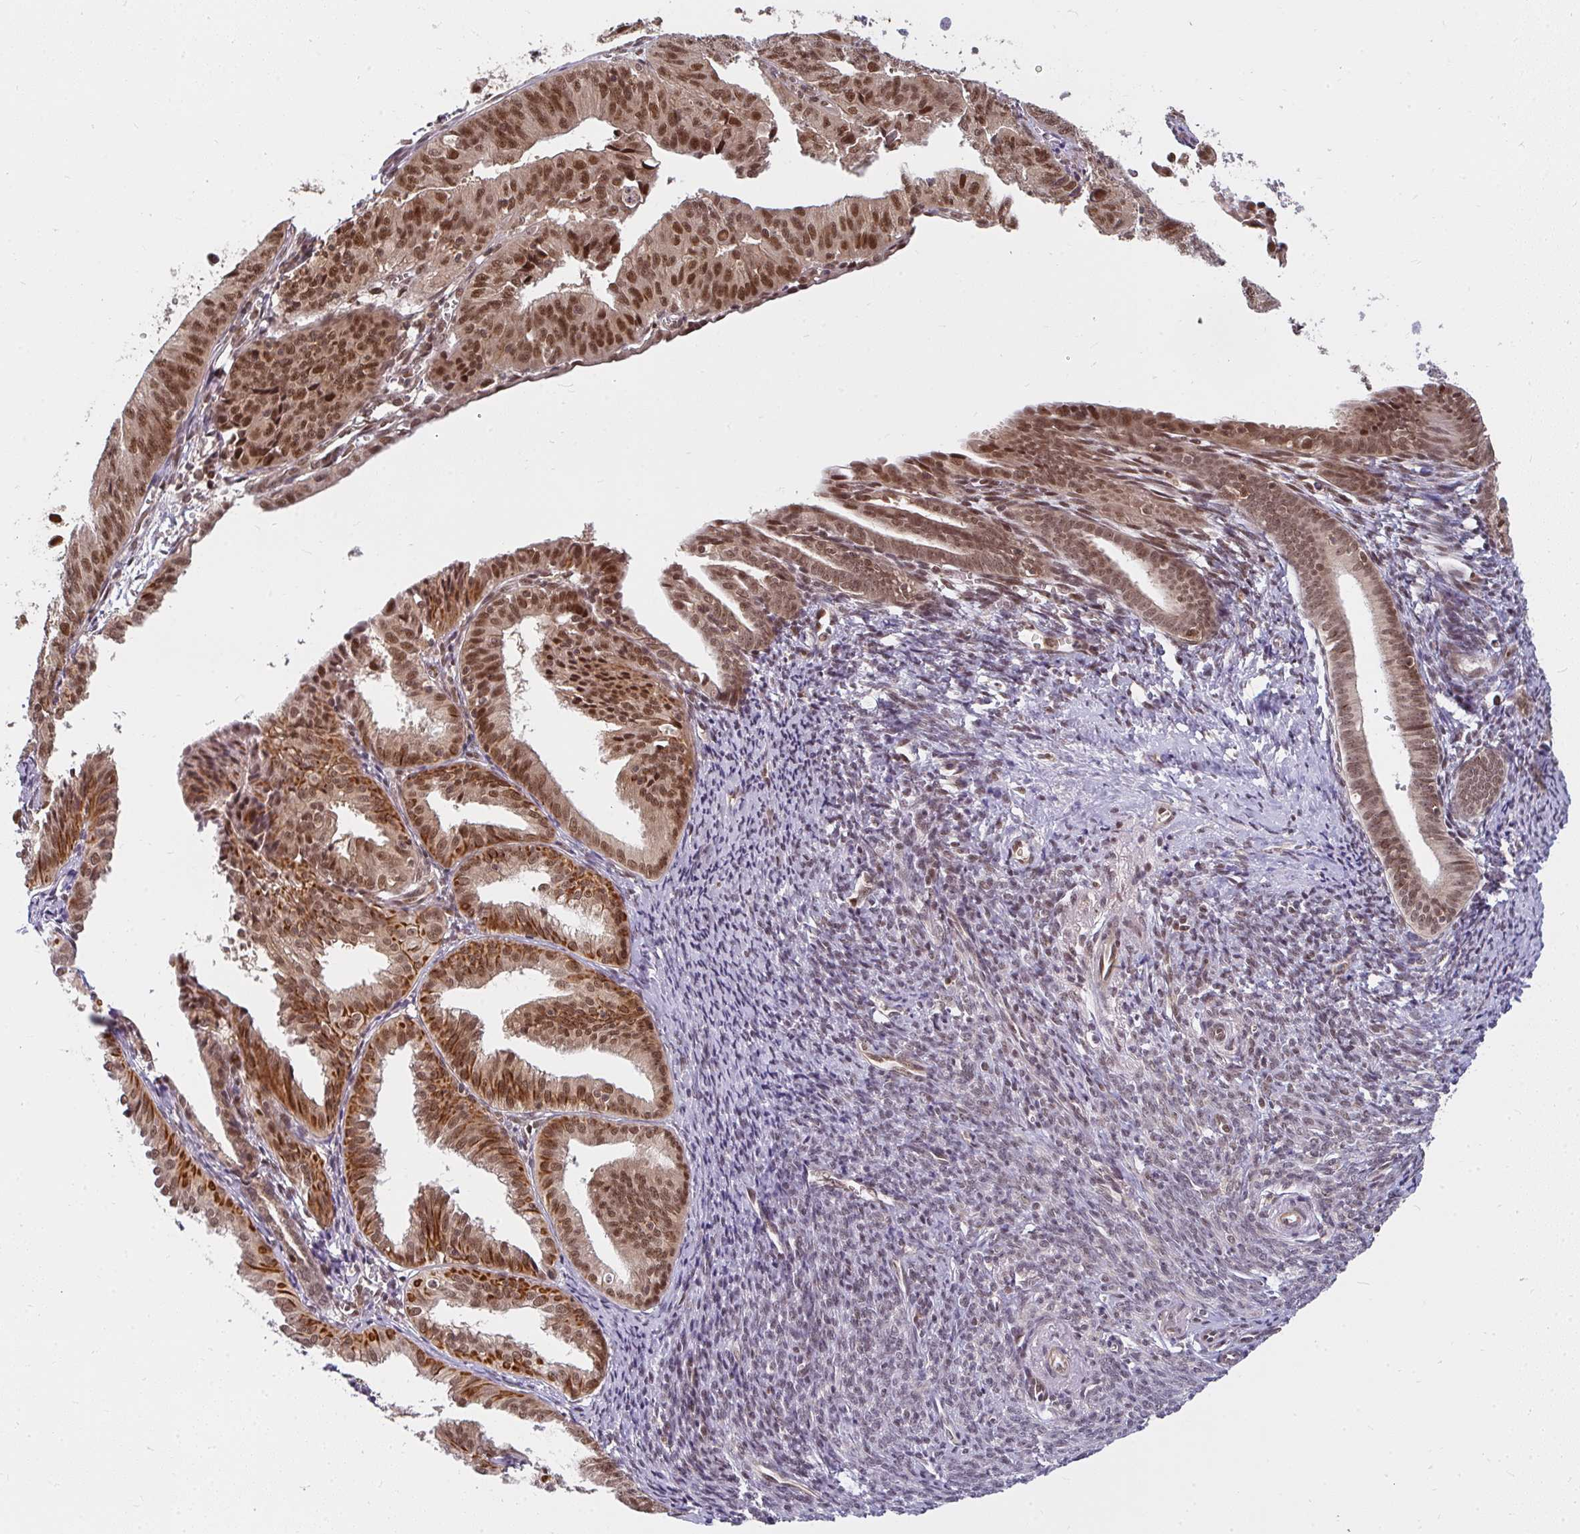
{"staining": {"intensity": "moderate", "quantity": ">75%", "location": "nuclear"}, "tissue": "endometrial cancer", "cell_type": "Tumor cells", "image_type": "cancer", "snomed": [{"axis": "morphology", "description": "Adenocarcinoma, NOS"}, {"axis": "topography", "description": "Endometrium"}], "caption": "Immunohistochemistry (DAB (3,3'-diaminobenzidine)) staining of human endometrial adenocarcinoma demonstrates moderate nuclear protein staining in approximately >75% of tumor cells. (Brightfield microscopy of DAB IHC at high magnification).", "gene": "GTF3C6", "patient": {"sex": "female", "age": 56}}